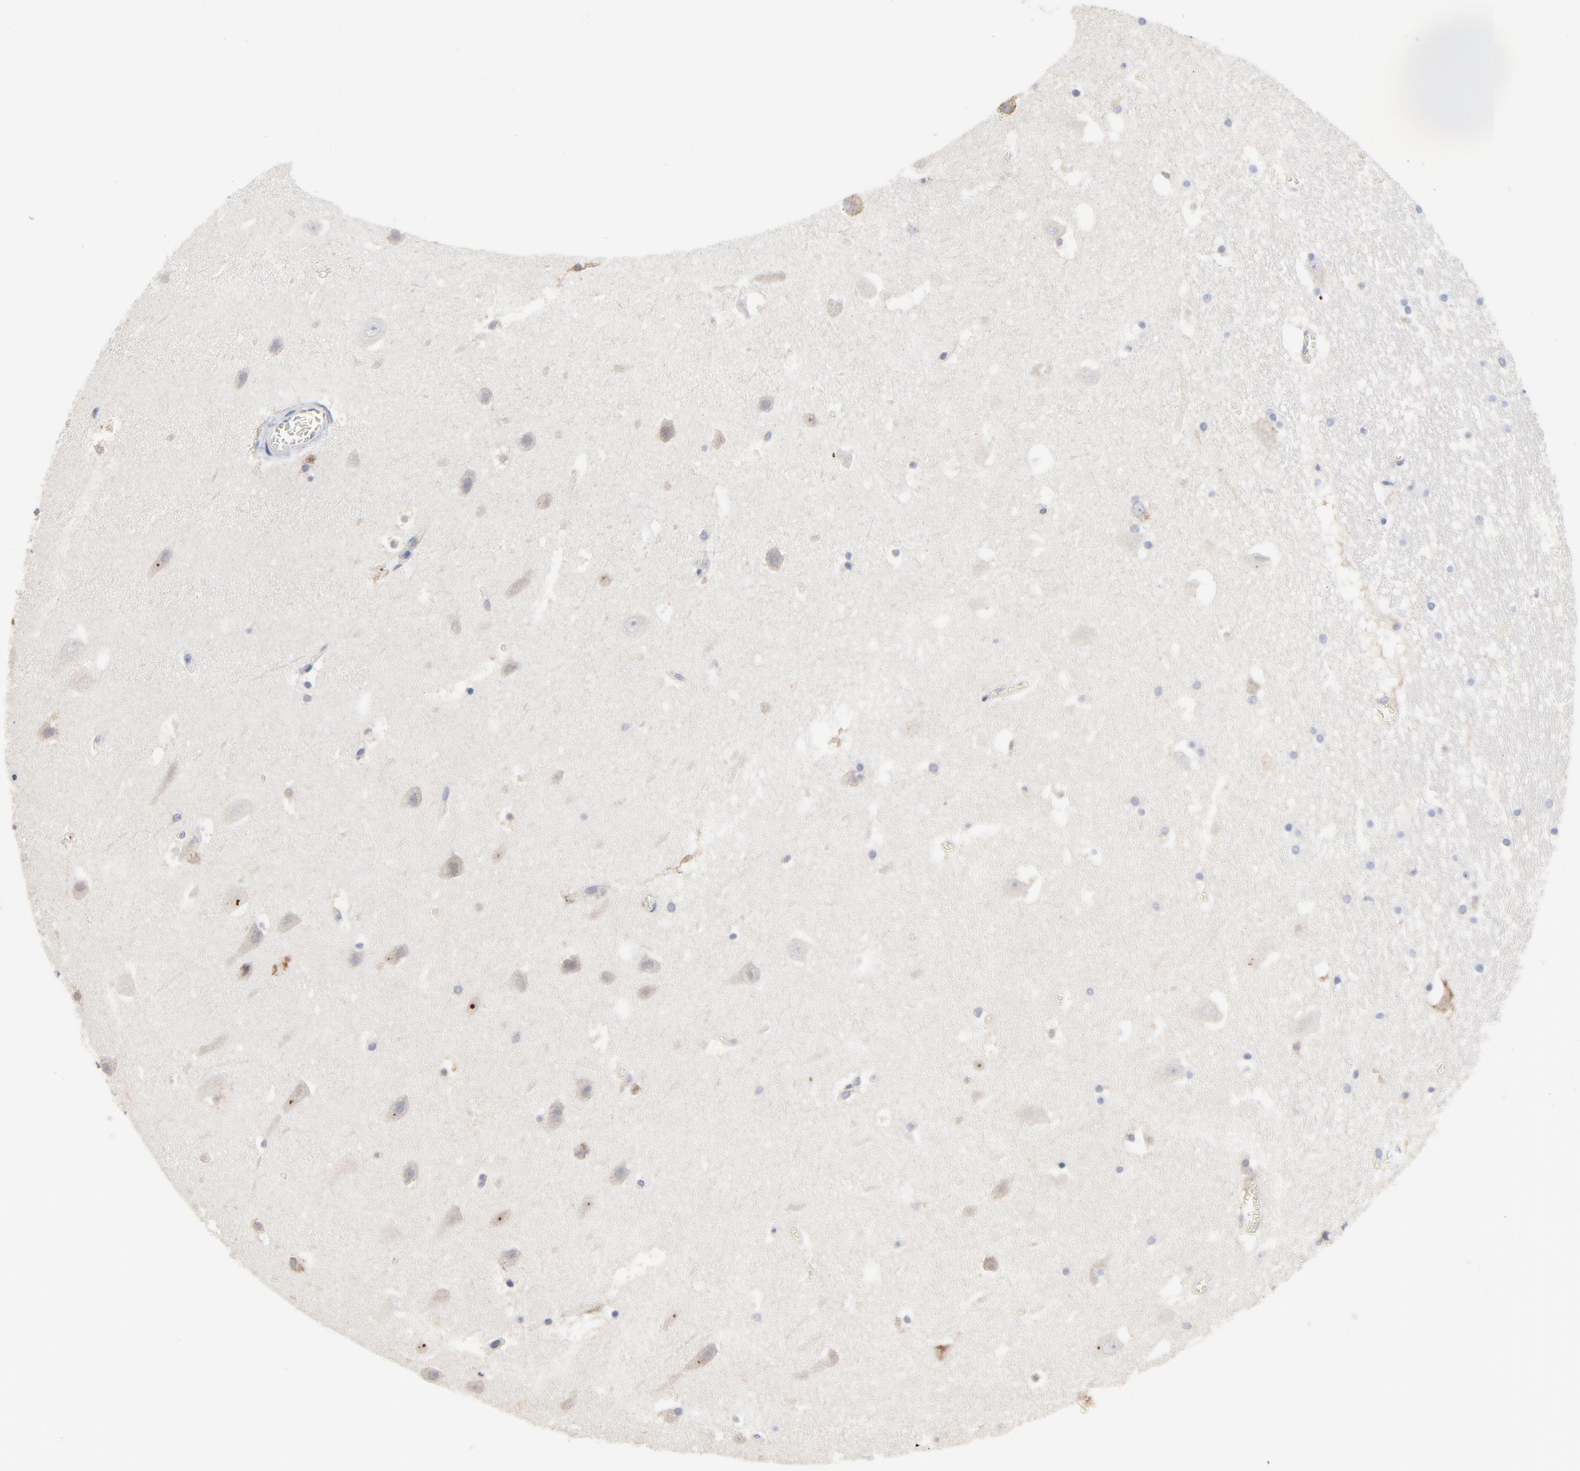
{"staining": {"intensity": "weak", "quantity": "<25%", "location": "cytoplasmic/membranous"}, "tissue": "hippocampus", "cell_type": "Neuronal cells", "image_type": "normal", "snomed": [{"axis": "morphology", "description": "Normal tissue, NOS"}, {"axis": "topography", "description": "Hippocampus"}], "caption": "Immunohistochemistry (IHC) photomicrograph of unremarkable hippocampus: hippocampus stained with DAB displays no significant protein staining in neuronal cells.", "gene": "VAV2", "patient": {"sex": "male", "age": 45}}